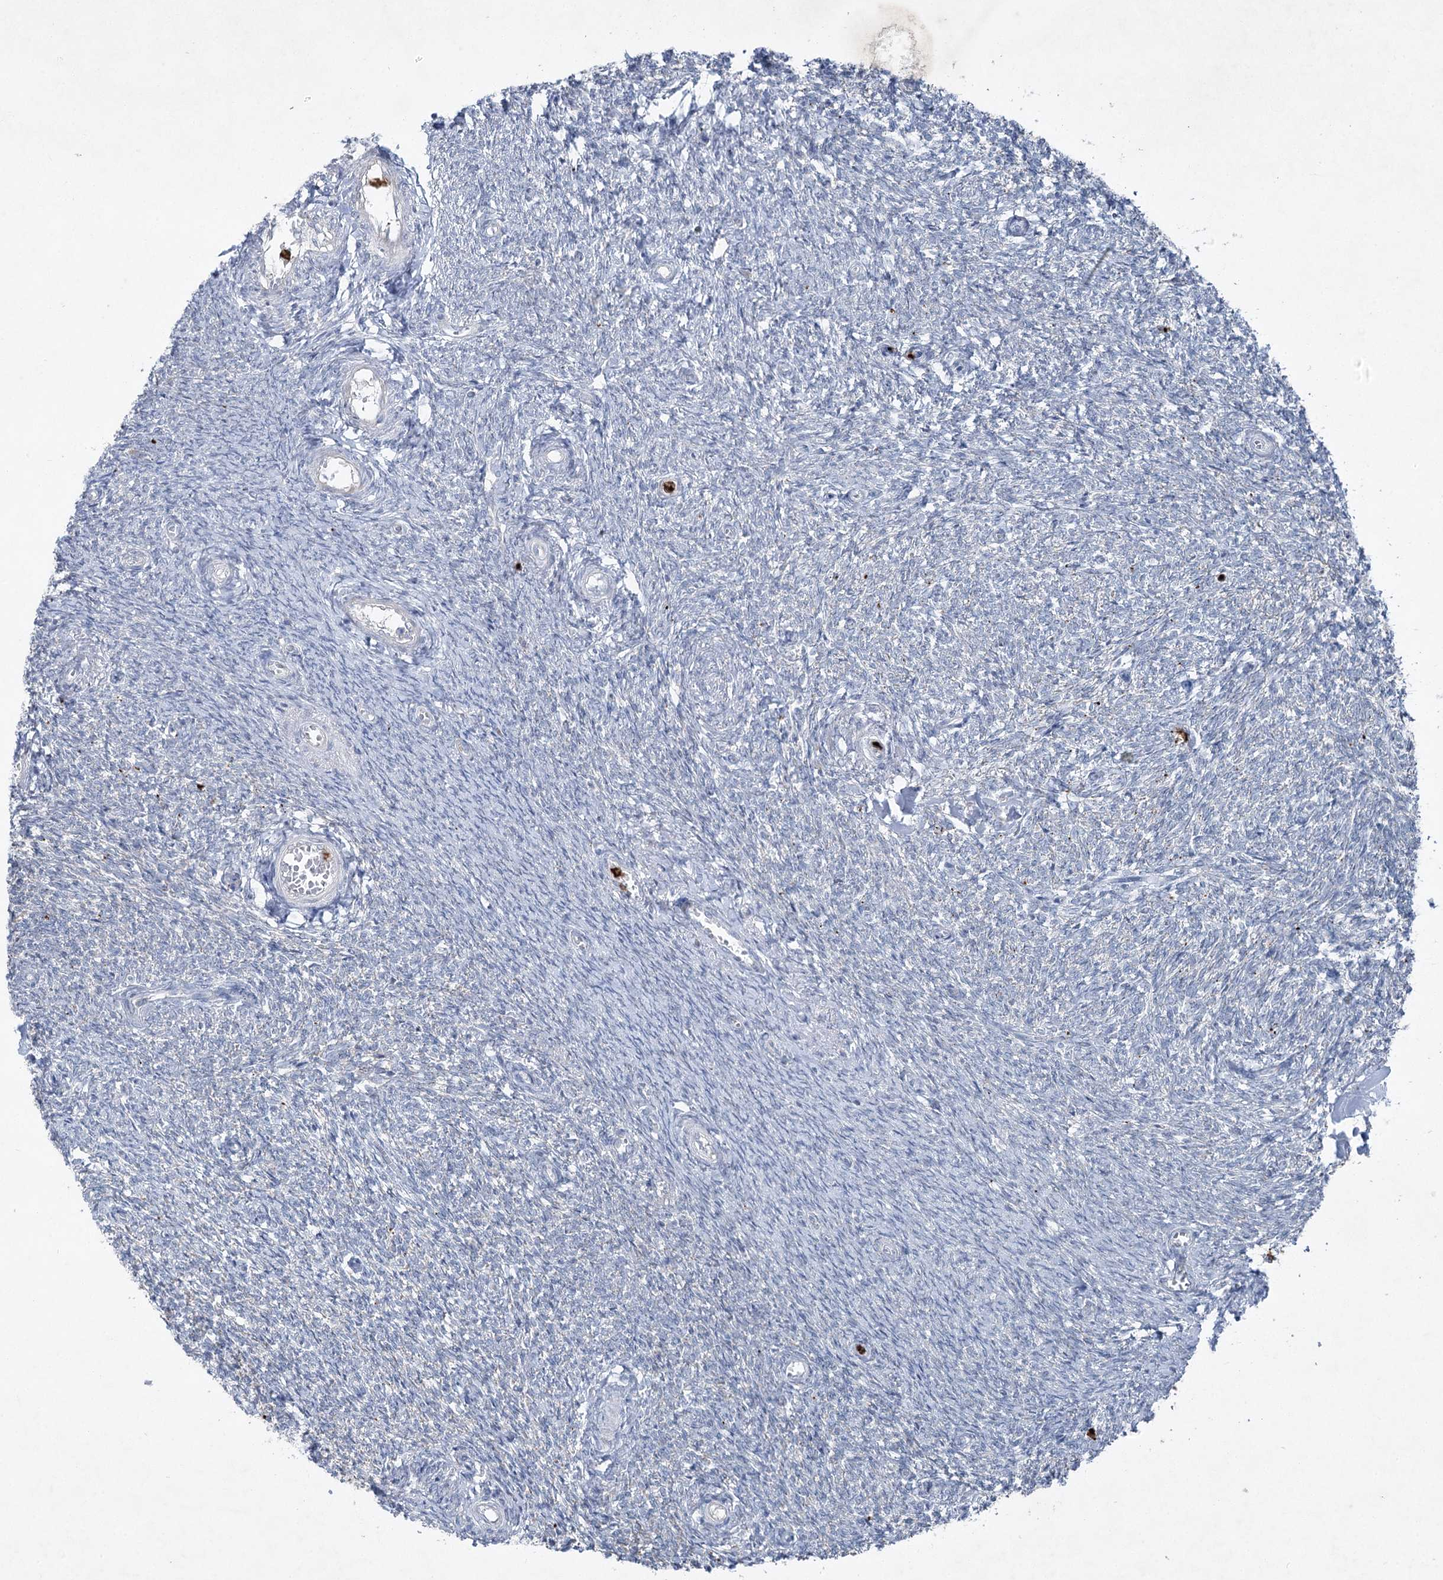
{"staining": {"intensity": "negative", "quantity": "none", "location": "none"}, "tissue": "ovary", "cell_type": "Ovarian stroma cells", "image_type": "normal", "snomed": [{"axis": "morphology", "description": "Normal tissue, NOS"}, {"axis": "topography", "description": "Ovary"}], "caption": "Ovarian stroma cells are negative for brown protein staining in normal ovary. (DAB (3,3'-diaminobenzidine) IHC visualized using brightfield microscopy, high magnification).", "gene": "ENSG00000285330", "patient": {"sex": "female", "age": 44}}